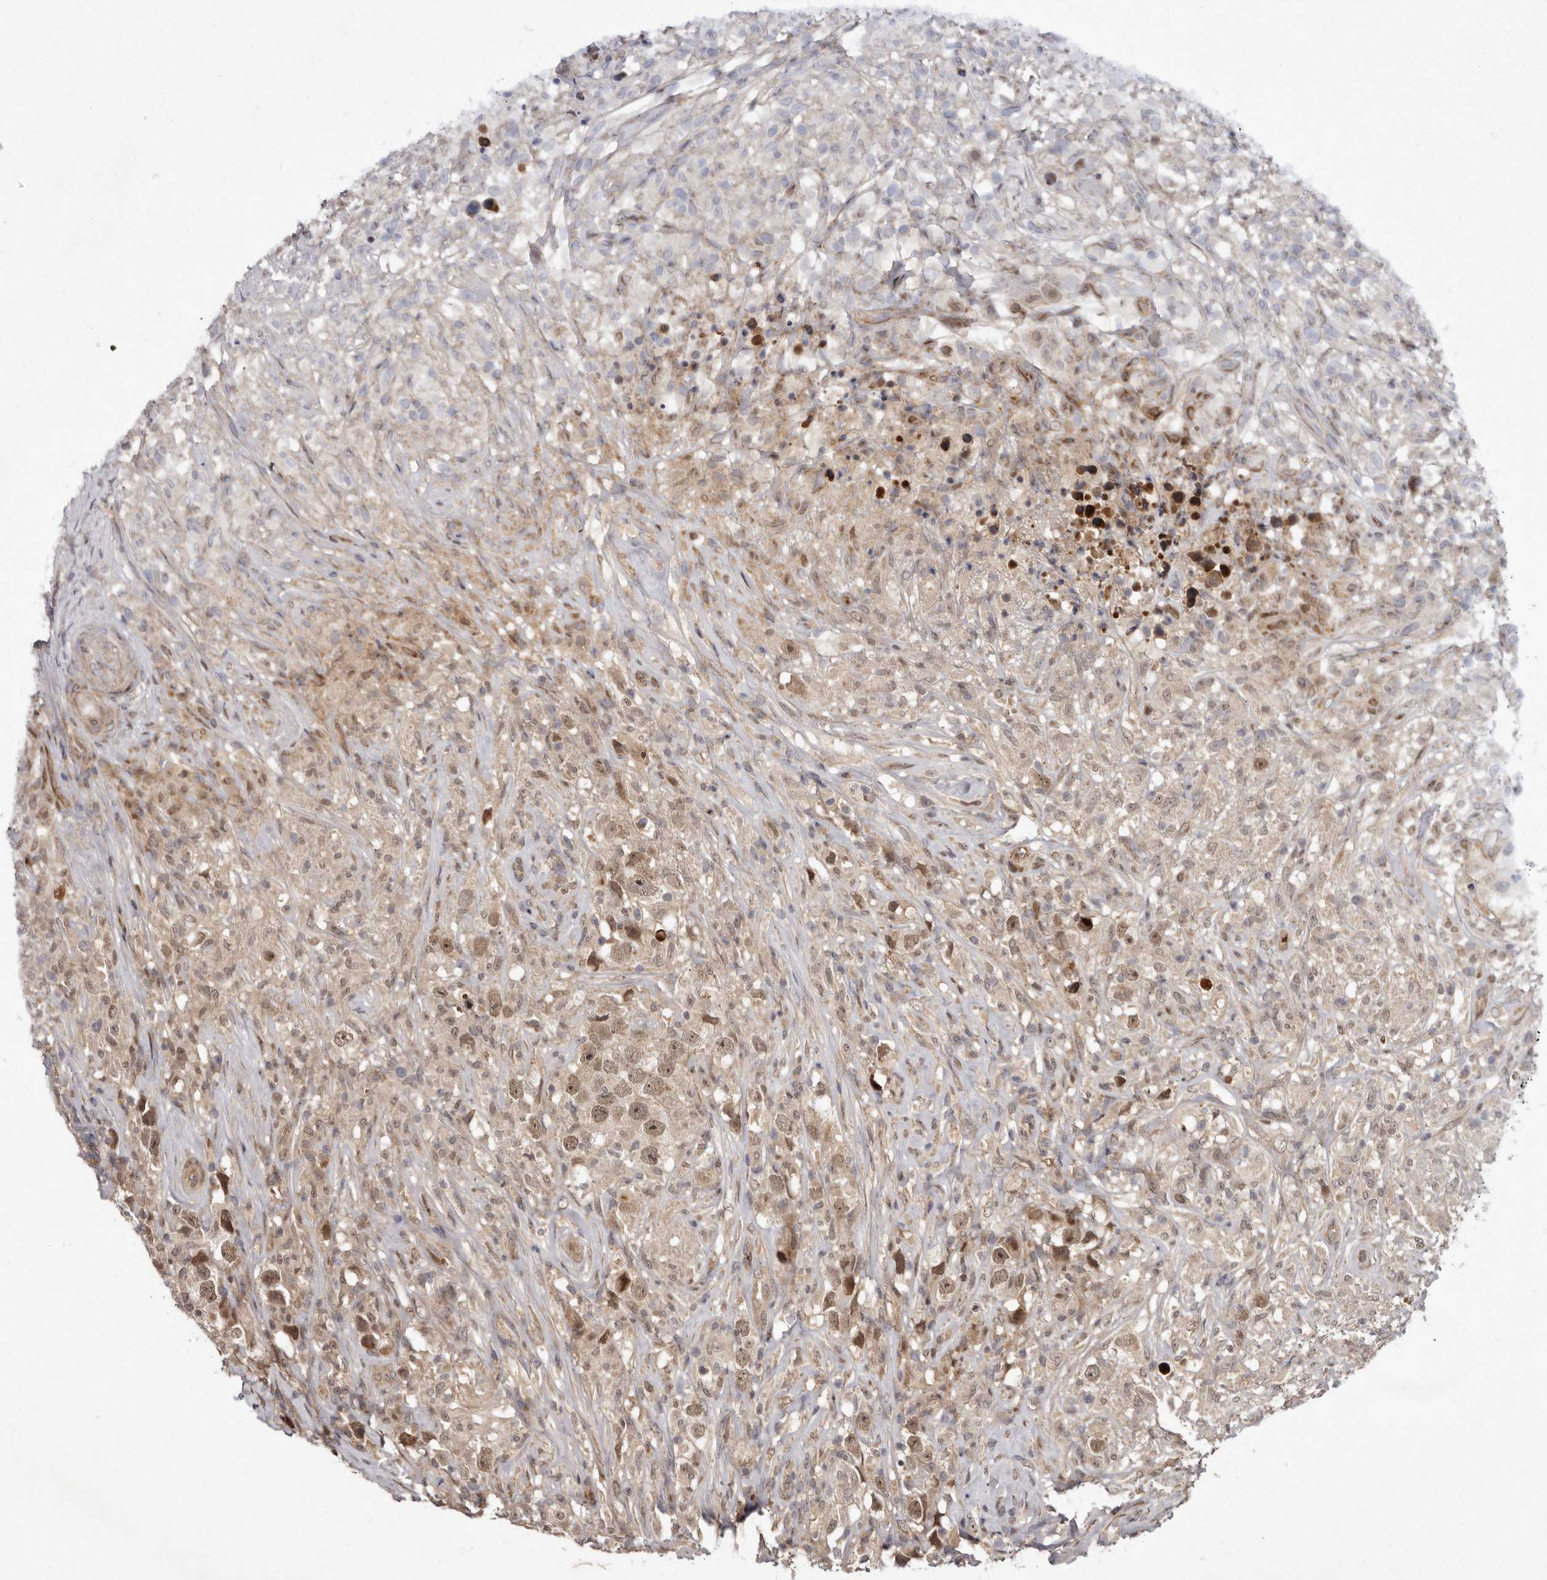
{"staining": {"intensity": "moderate", "quantity": "25%-75%", "location": "cytoplasmic/membranous,nuclear"}, "tissue": "testis cancer", "cell_type": "Tumor cells", "image_type": "cancer", "snomed": [{"axis": "morphology", "description": "Seminoma, NOS"}, {"axis": "topography", "description": "Testis"}], "caption": "About 25%-75% of tumor cells in human seminoma (testis) reveal moderate cytoplasmic/membranous and nuclear protein expression as visualized by brown immunohistochemical staining.", "gene": "ABL1", "patient": {"sex": "male", "age": 49}}